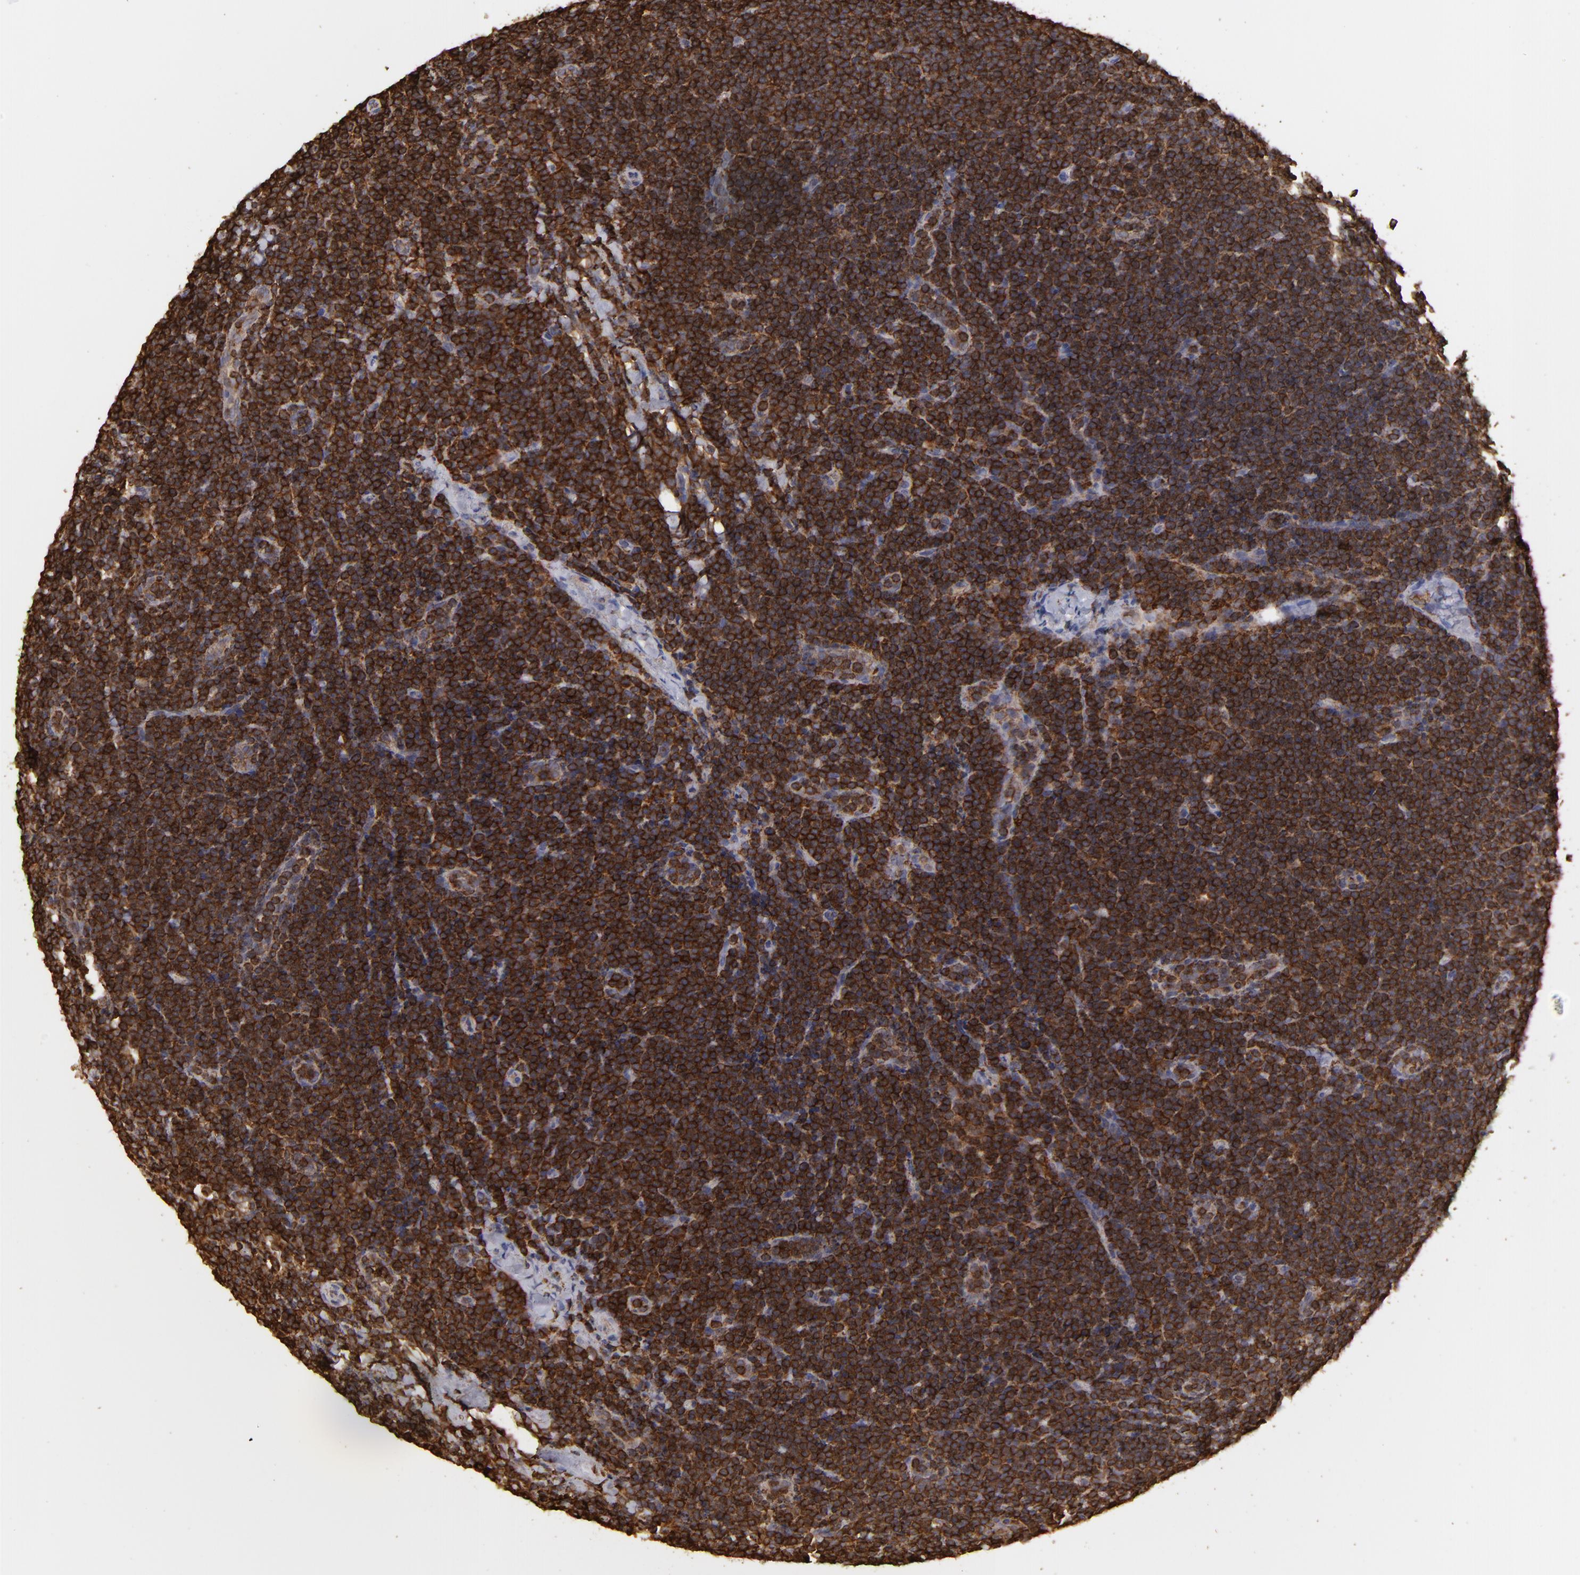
{"staining": {"intensity": "strong", "quantity": ">75%", "location": "cytoplasmic/membranous"}, "tissue": "lymphoma", "cell_type": "Tumor cells", "image_type": "cancer", "snomed": [{"axis": "morphology", "description": "Malignant lymphoma, non-Hodgkin's type, High grade"}, {"axis": "topography", "description": "Lymph node"}], "caption": "Lymphoma stained with immunohistochemistry (IHC) demonstrates strong cytoplasmic/membranous staining in about >75% of tumor cells.", "gene": "ACTB", "patient": {"sex": "female", "age": 58}}